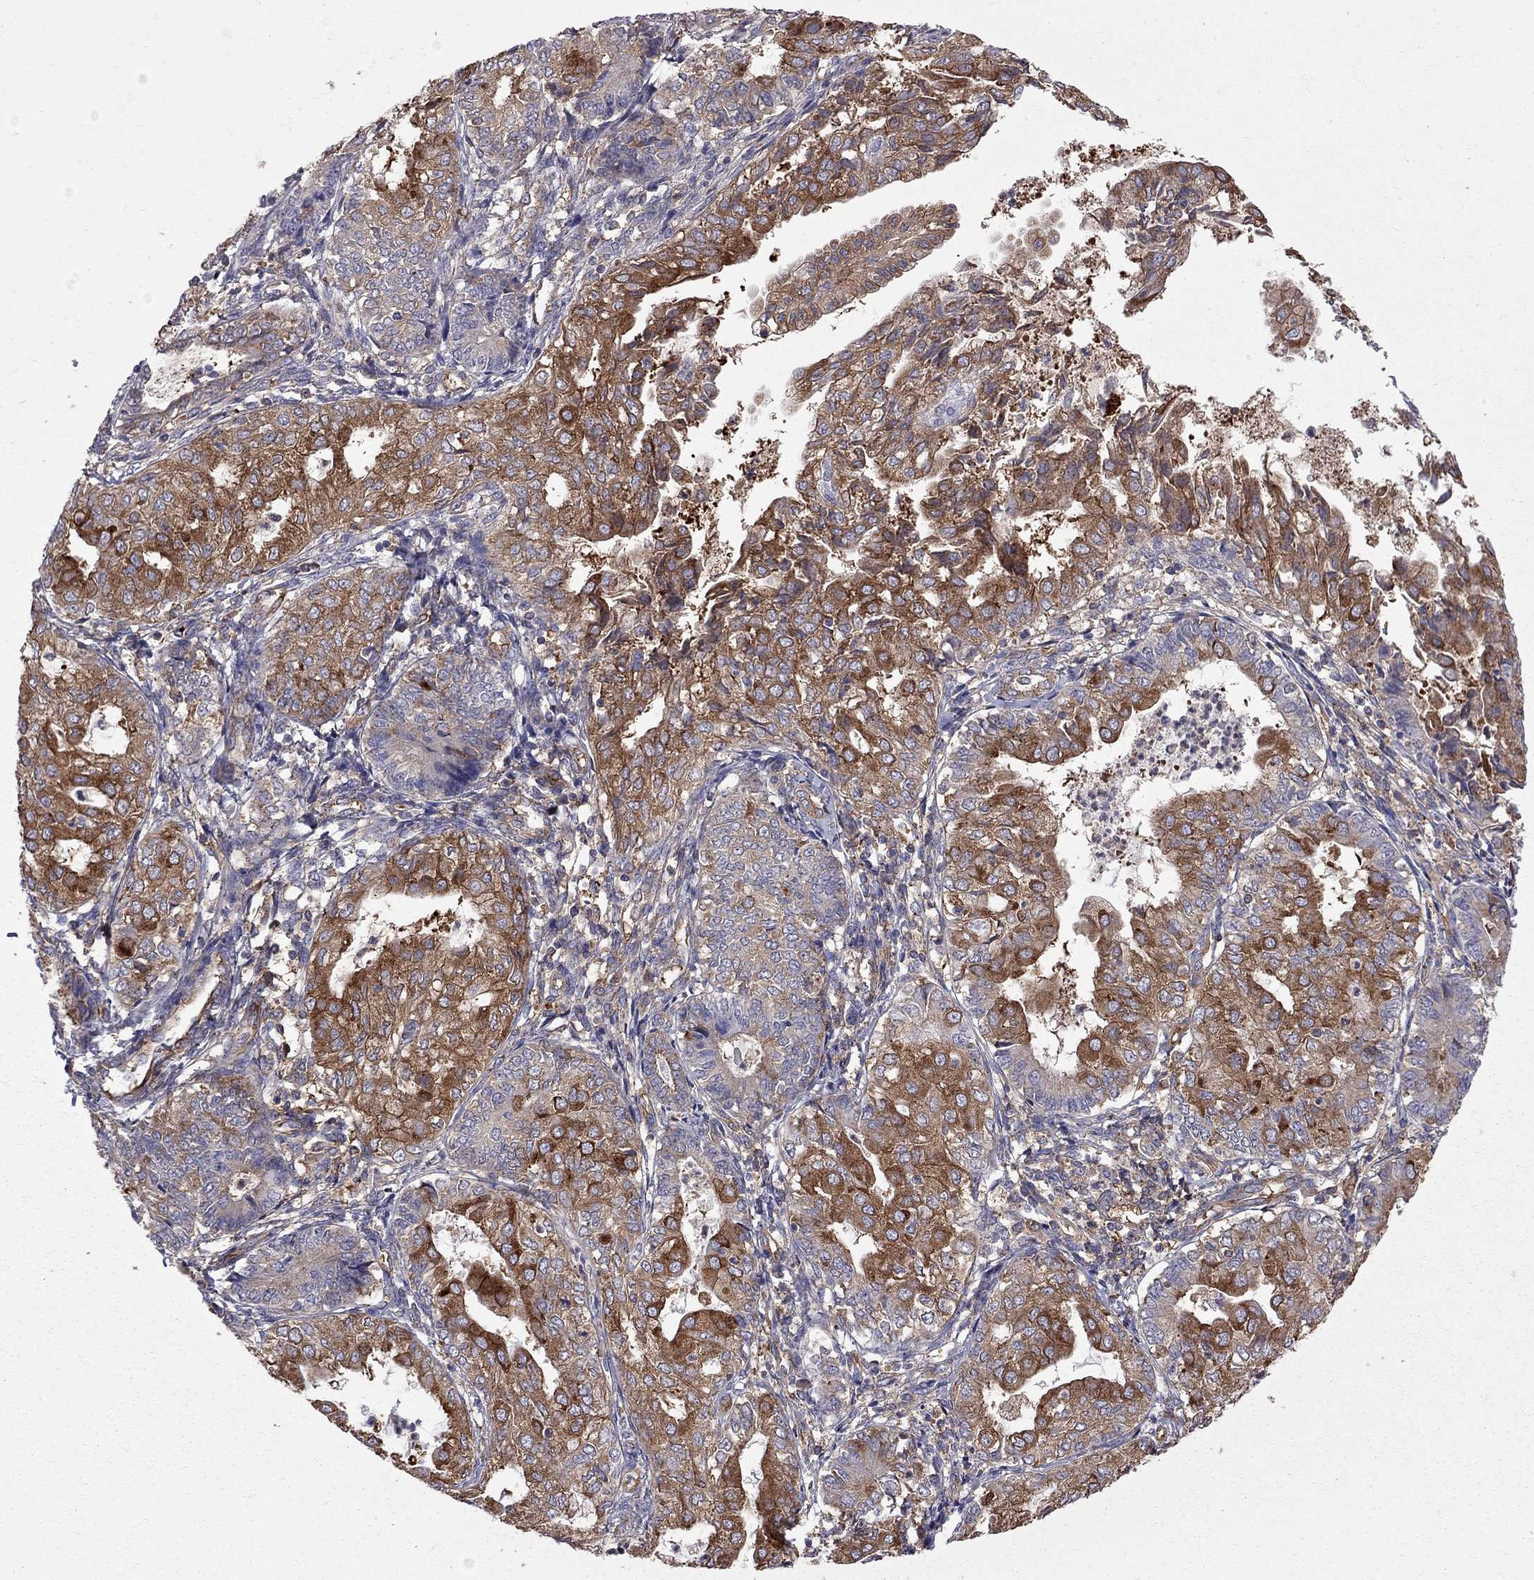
{"staining": {"intensity": "strong", "quantity": ">75%", "location": "cytoplasmic/membranous"}, "tissue": "endometrial cancer", "cell_type": "Tumor cells", "image_type": "cancer", "snomed": [{"axis": "morphology", "description": "Adenocarcinoma, NOS"}, {"axis": "topography", "description": "Endometrium"}], "caption": "An image of endometrial cancer (adenocarcinoma) stained for a protein displays strong cytoplasmic/membranous brown staining in tumor cells.", "gene": "EIF4E3", "patient": {"sex": "female", "age": 68}}